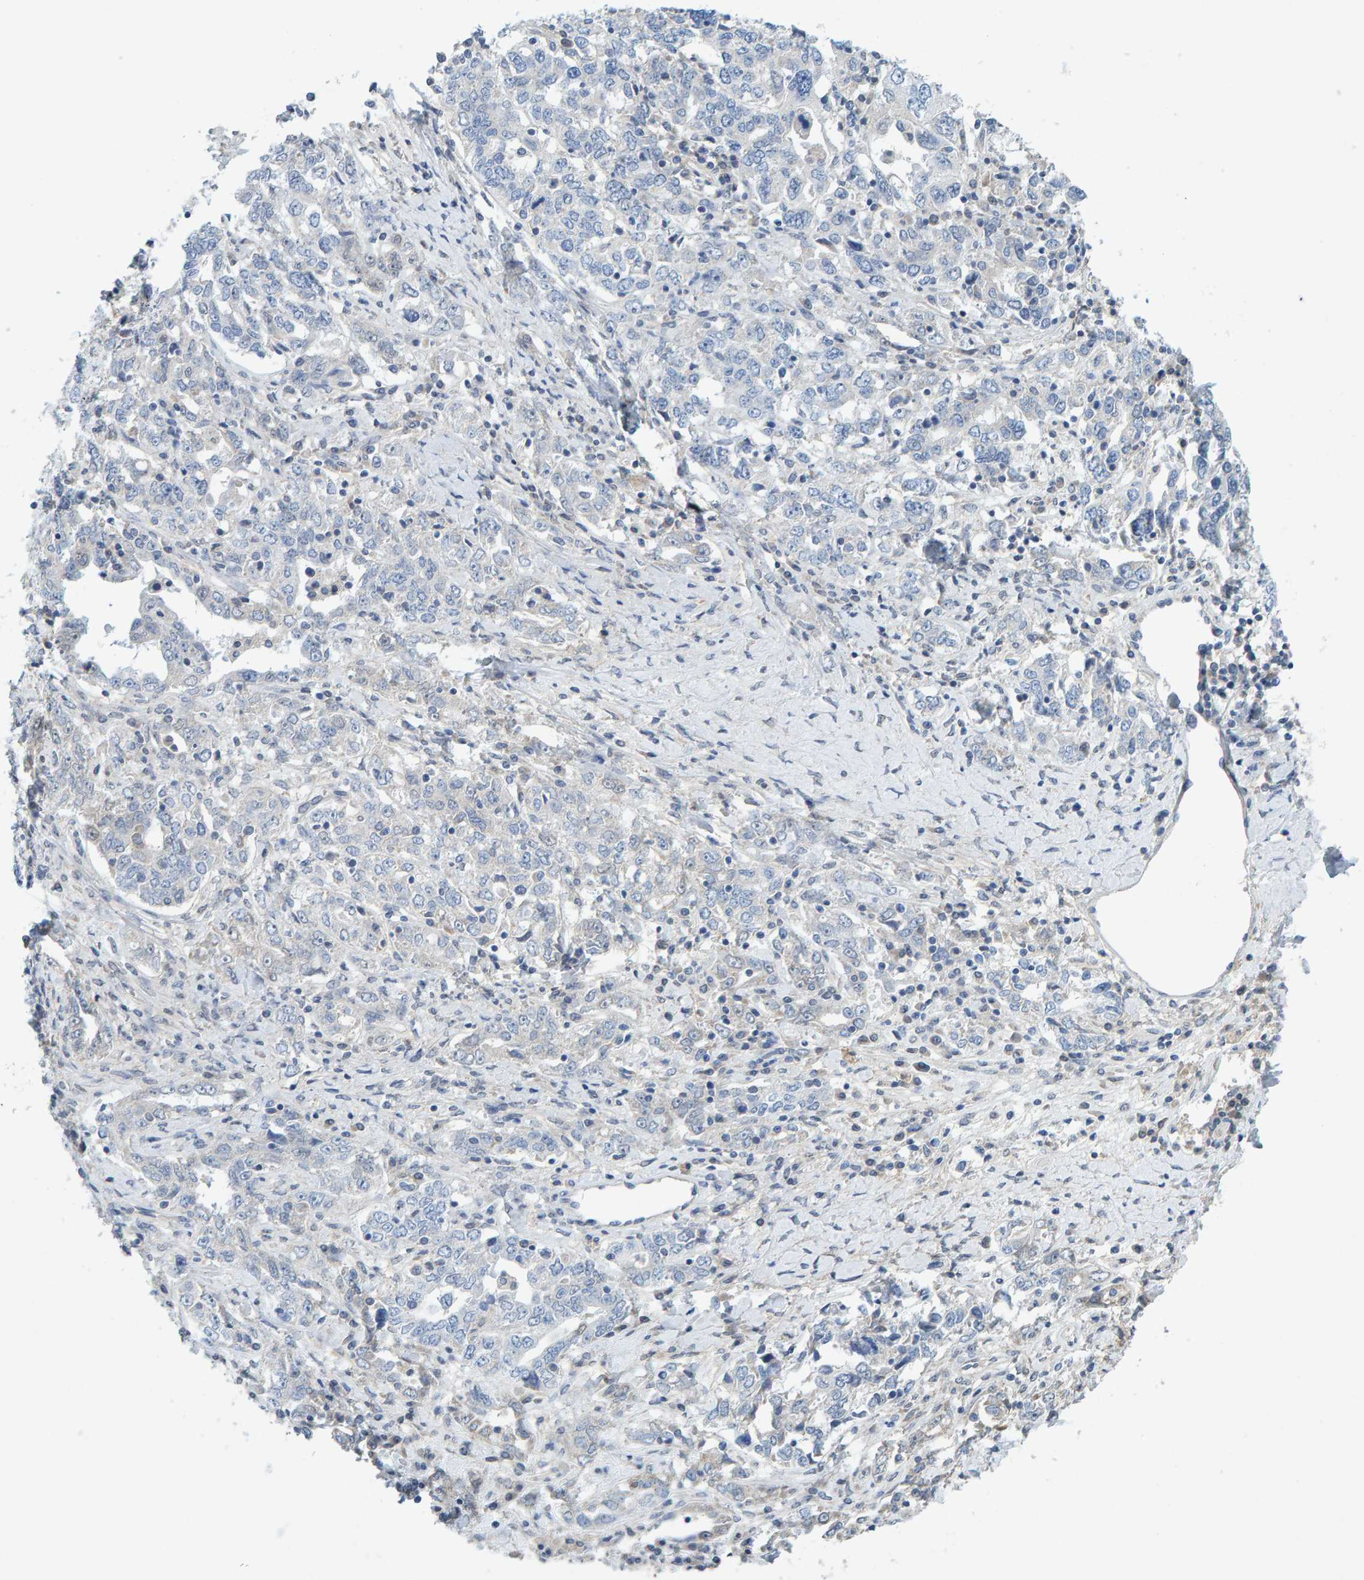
{"staining": {"intensity": "negative", "quantity": "none", "location": "none"}, "tissue": "ovarian cancer", "cell_type": "Tumor cells", "image_type": "cancer", "snomed": [{"axis": "morphology", "description": "Carcinoma, endometroid"}, {"axis": "topography", "description": "Ovary"}], "caption": "High power microscopy micrograph of an immunohistochemistry (IHC) histopathology image of ovarian cancer, revealing no significant expression in tumor cells.", "gene": "ALAD", "patient": {"sex": "female", "age": 62}}